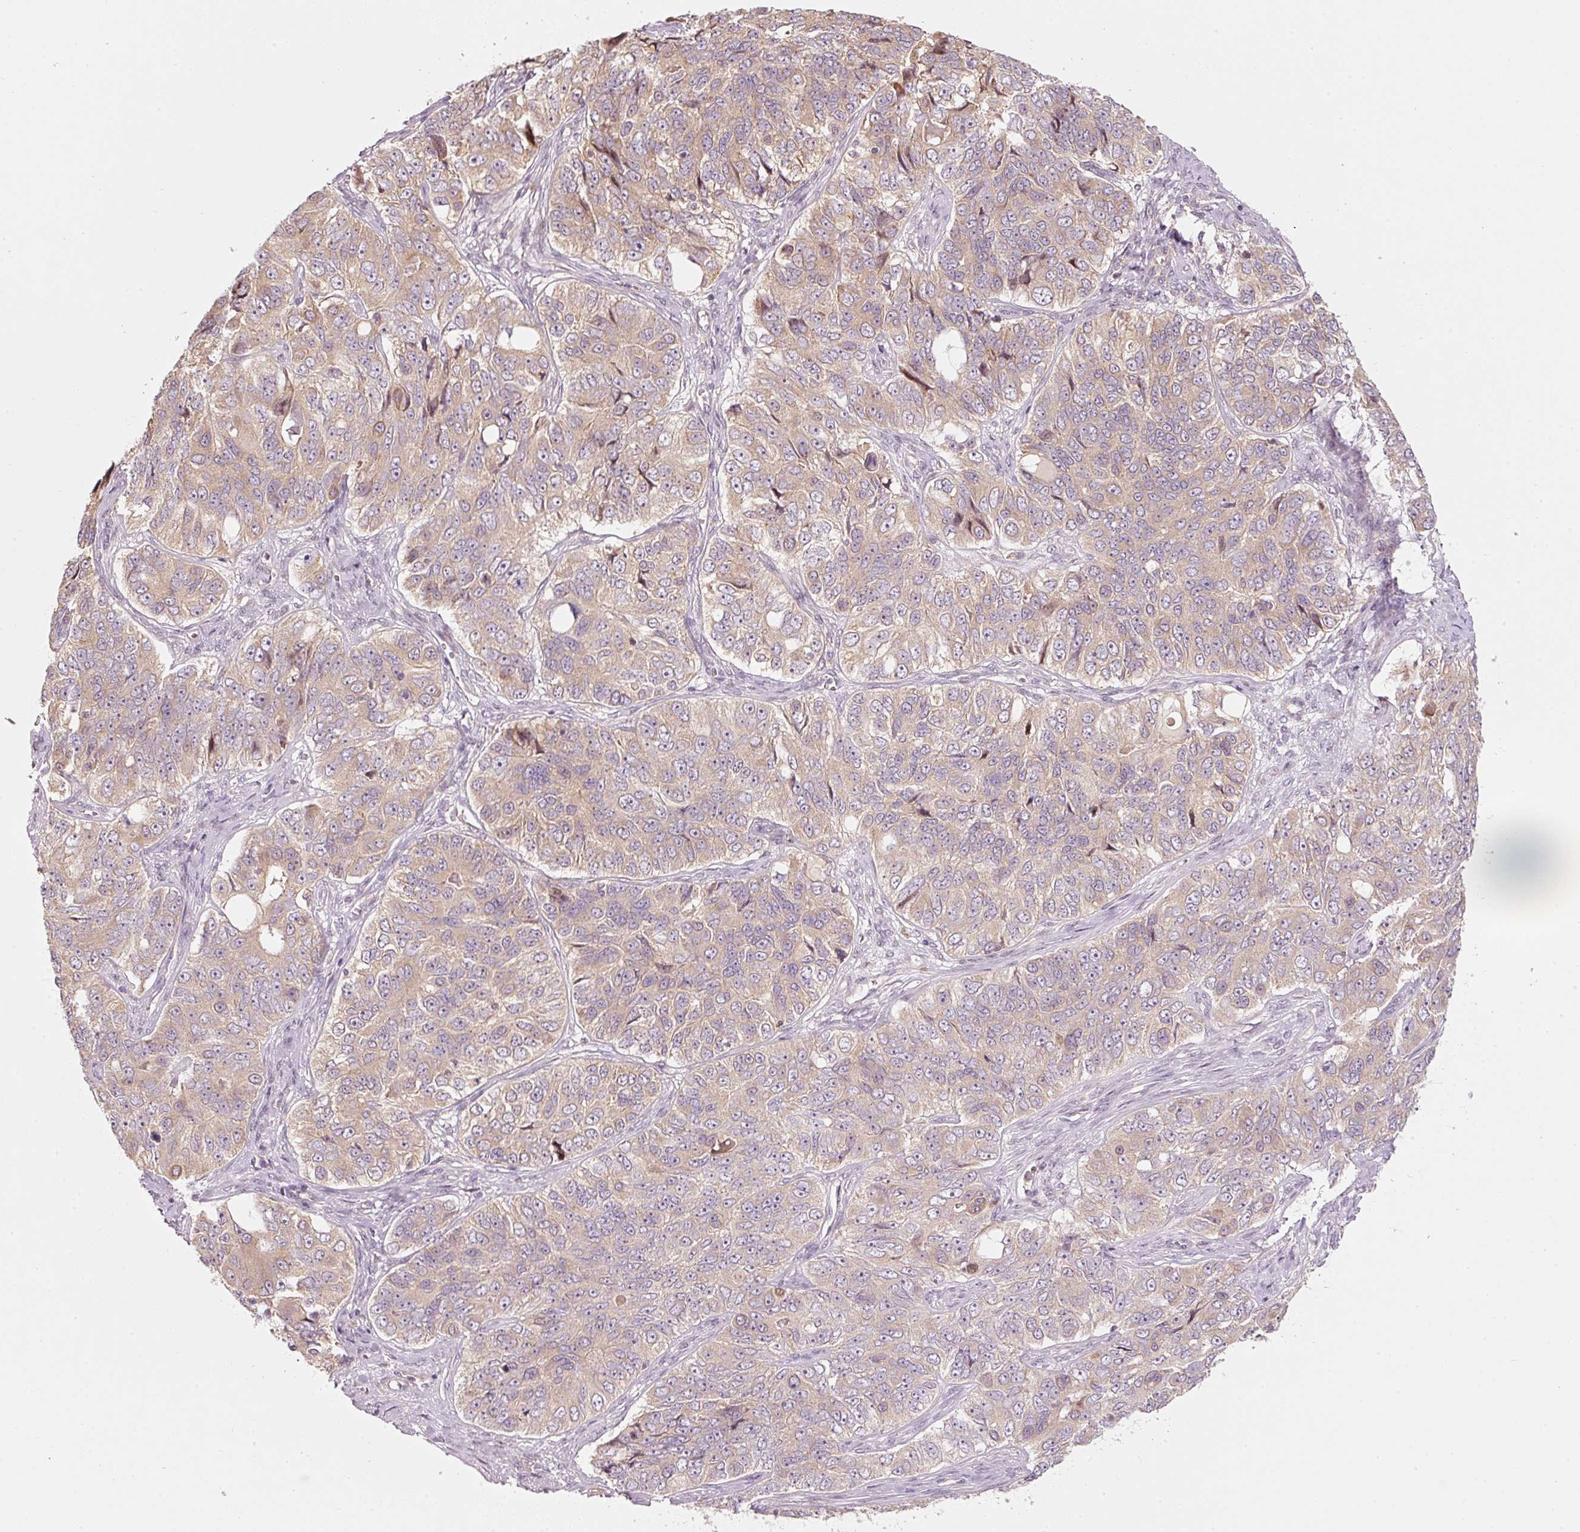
{"staining": {"intensity": "weak", "quantity": "25%-75%", "location": "cytoplasmic/membranous"}, "tissue": "ovarian cancer", "cell_type": "Tumor cells", "image_type": "cancer", "snomed": [{"axis": "morphology", "description": "Carcinoma, endometroid"}, {"axis": "topography", "description": "Ovary"}], "caption": "Immunohistochemical staining of human ovarian endometroid carcinoma reveals low levels of weak cytoplasmic/membranous protein expression in about 25%-75% of tumor cells.", "gene": "MAP10", "patient": {"sex": "female", "age": 51}}